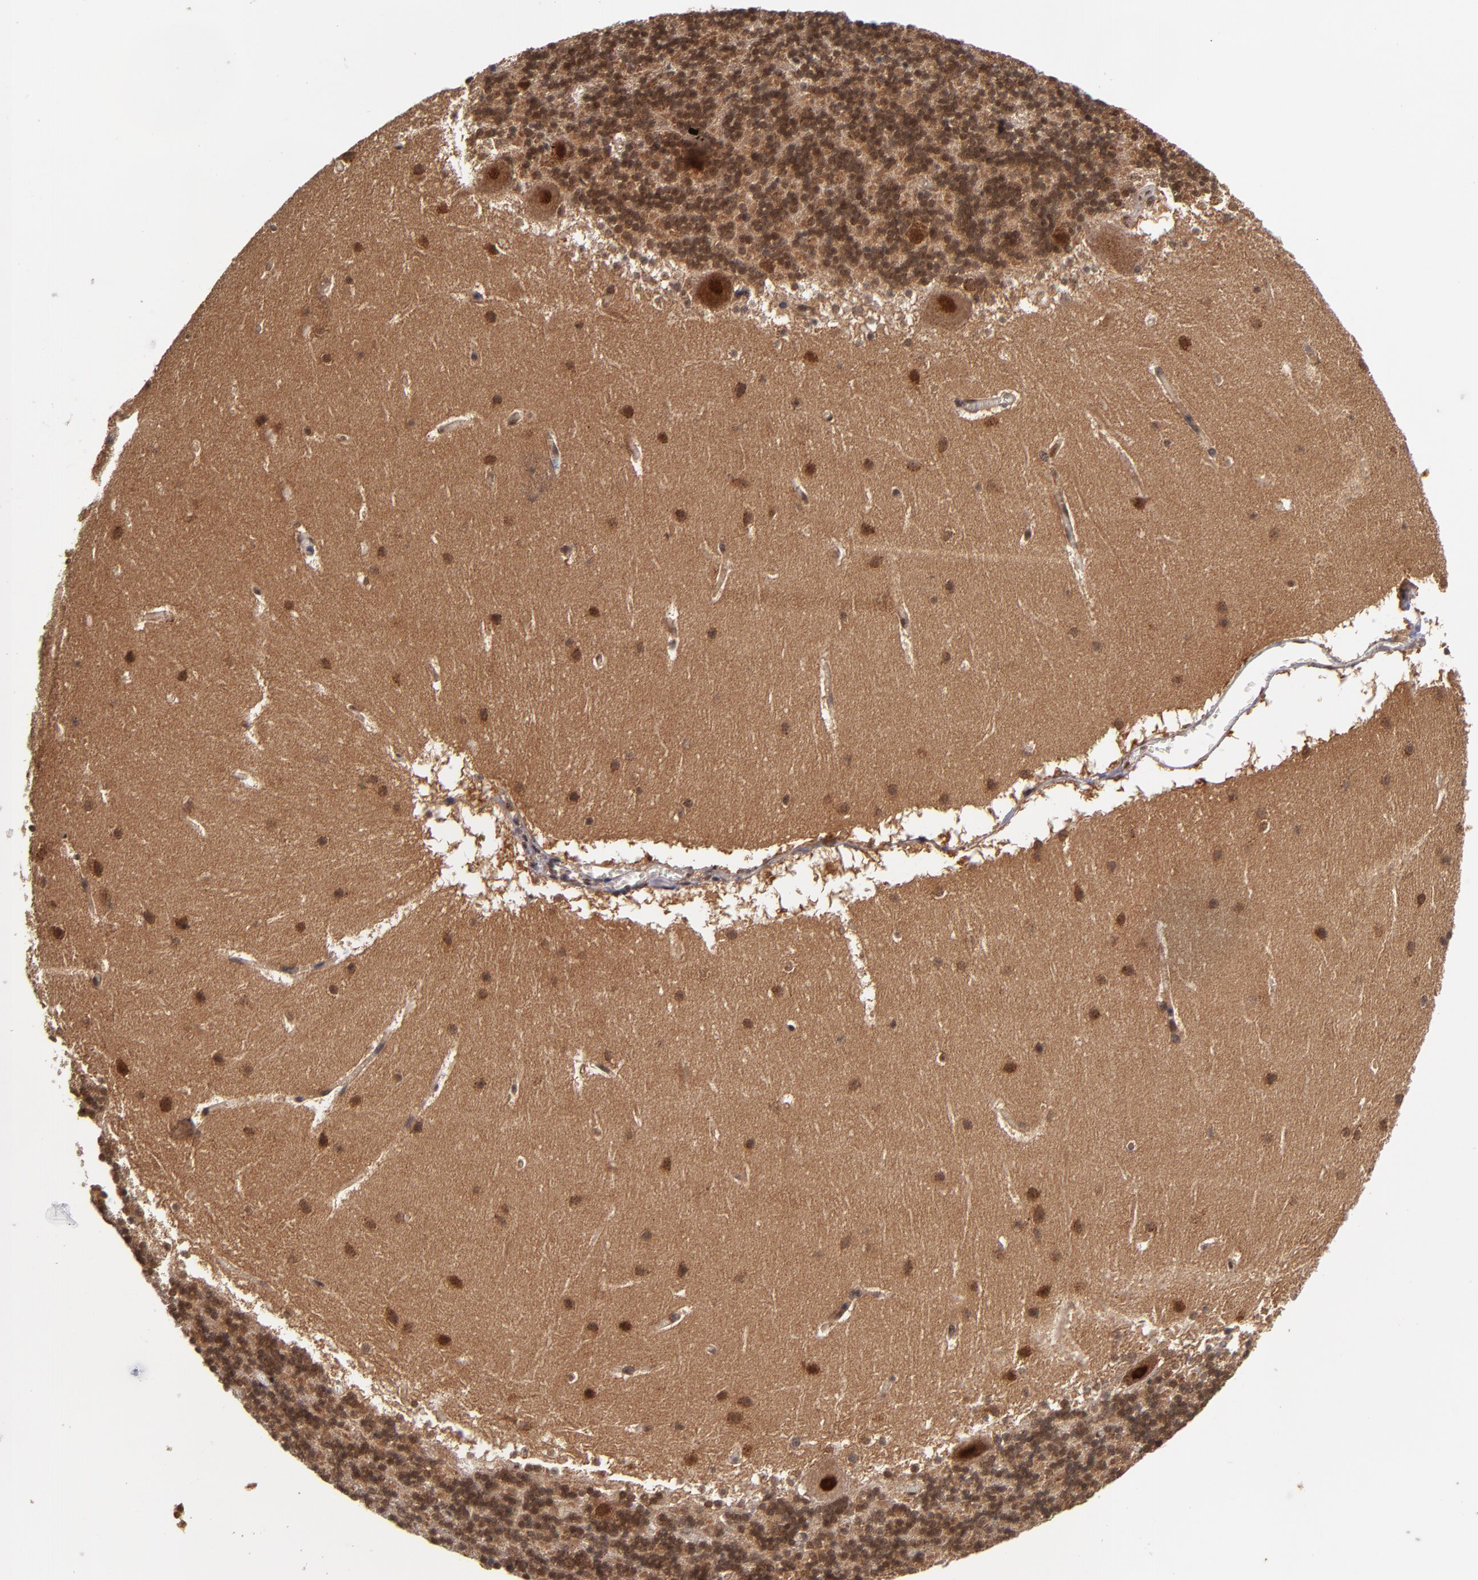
{"staining": {"intensity": "moderate", "quantity": ">75%", "location": "cytoplasmic/membranous,nuclear"}, "tissue": "cerebellum", "cell_type": "Cells in granular layer", "image_type": "normal", "snomed": [{"axis": "morphology", "description": "Normal tissue, NOS"}, {"axis": "topography", "description": "Cerebellum"}], "caption": "Approximately >75% of cells in granular layer in normal cerebellum demonstrate moderate cytoplasmic/membranous,nuclear protein staining as visualized by brown immunohistochemical staining.", "gene": "CUL5", "patient": {"sex": "male", "age": 45}}